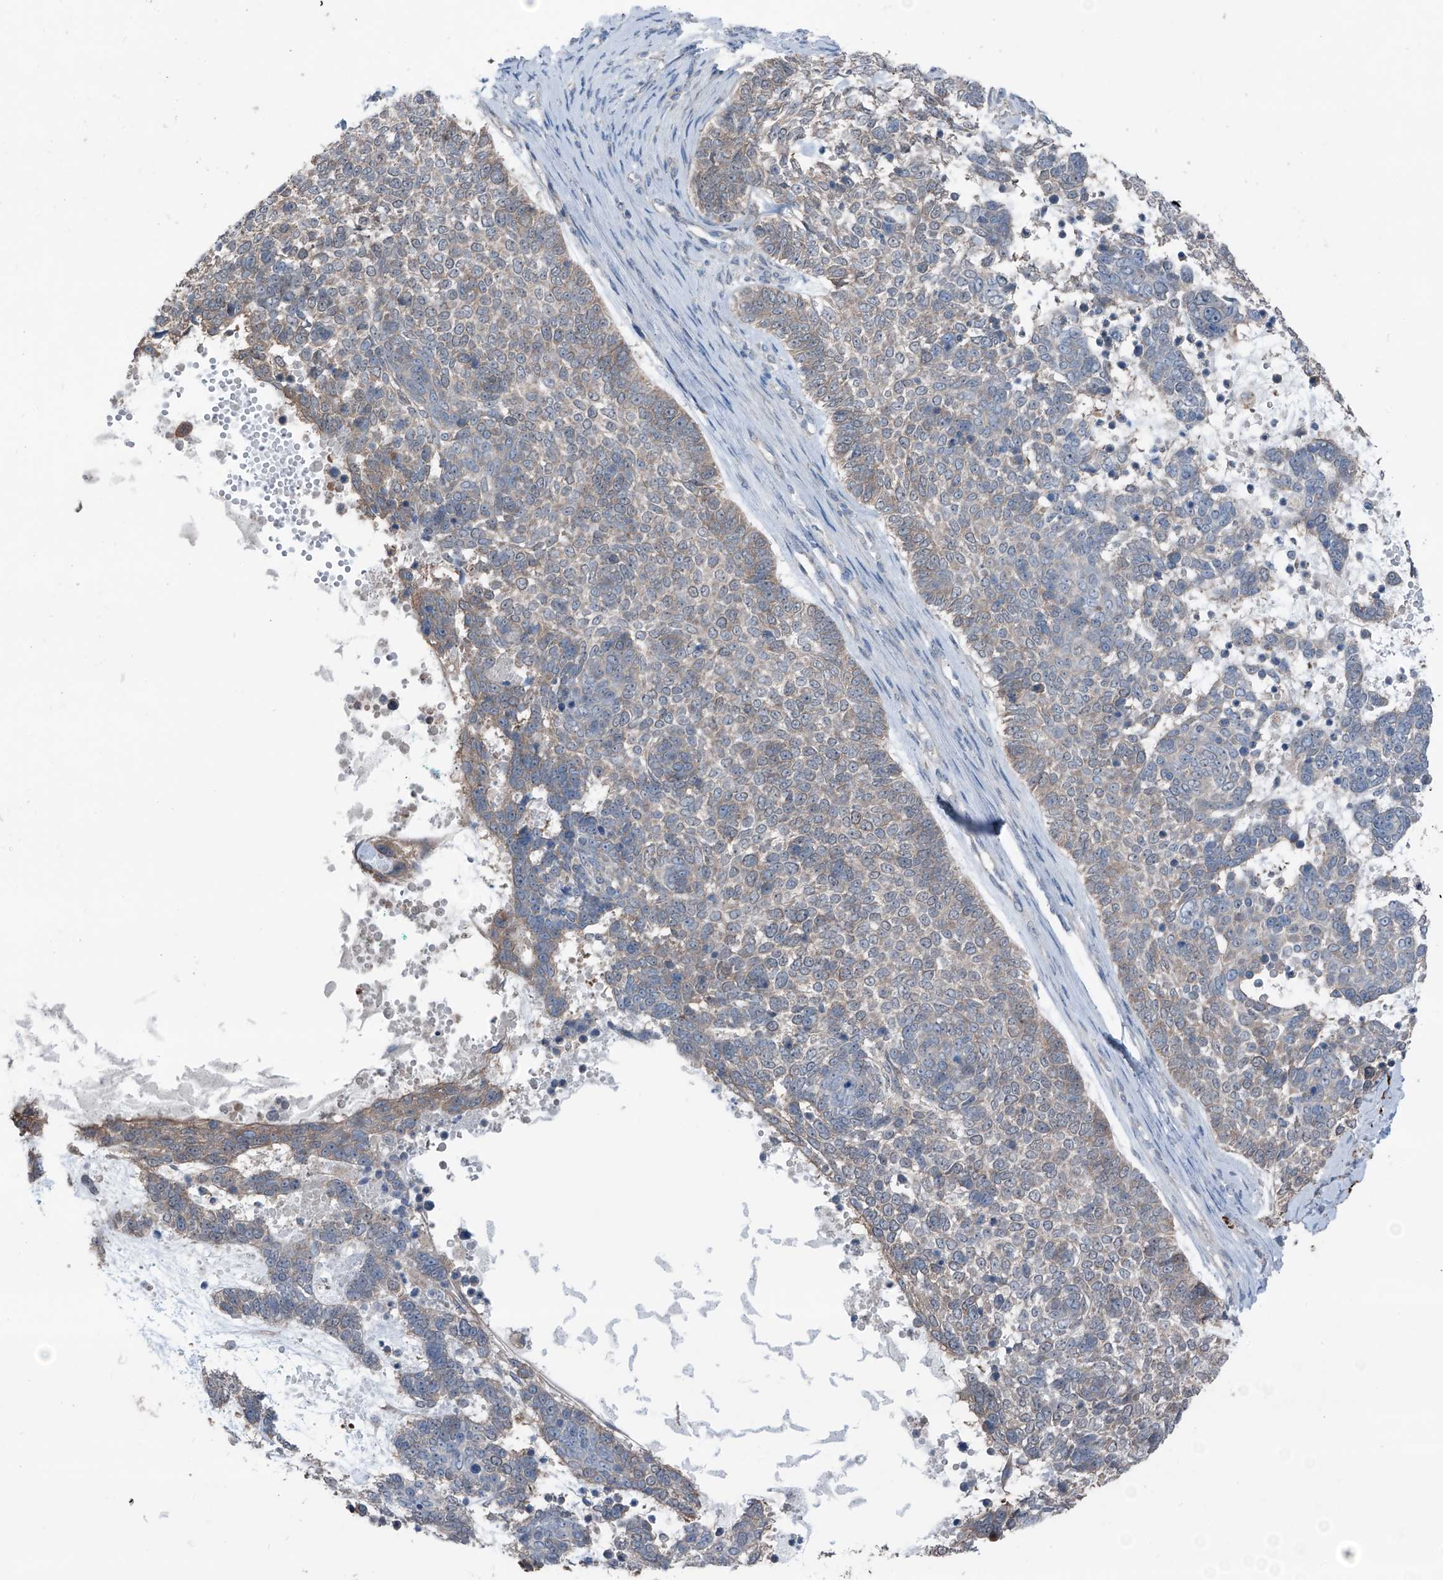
{"staining": {"intensity": "weak", "quantity": "<25%", "location": "cytoplasmic/membranous"}, "tissue": "skin cancer", "cell_type": "Tumor cells", "image_type": "cancer", "snomed": [{"axis": "morphology", "description": "Basal cell carcinoma"}, {"axis": "topography", "description": "Skin"}], "caption": "Tumor cells are negative for brown protein staining in skin basal cell carcinoma.", "gene": "HSPB11", "patient": {"sex": "female", "age": 81}}